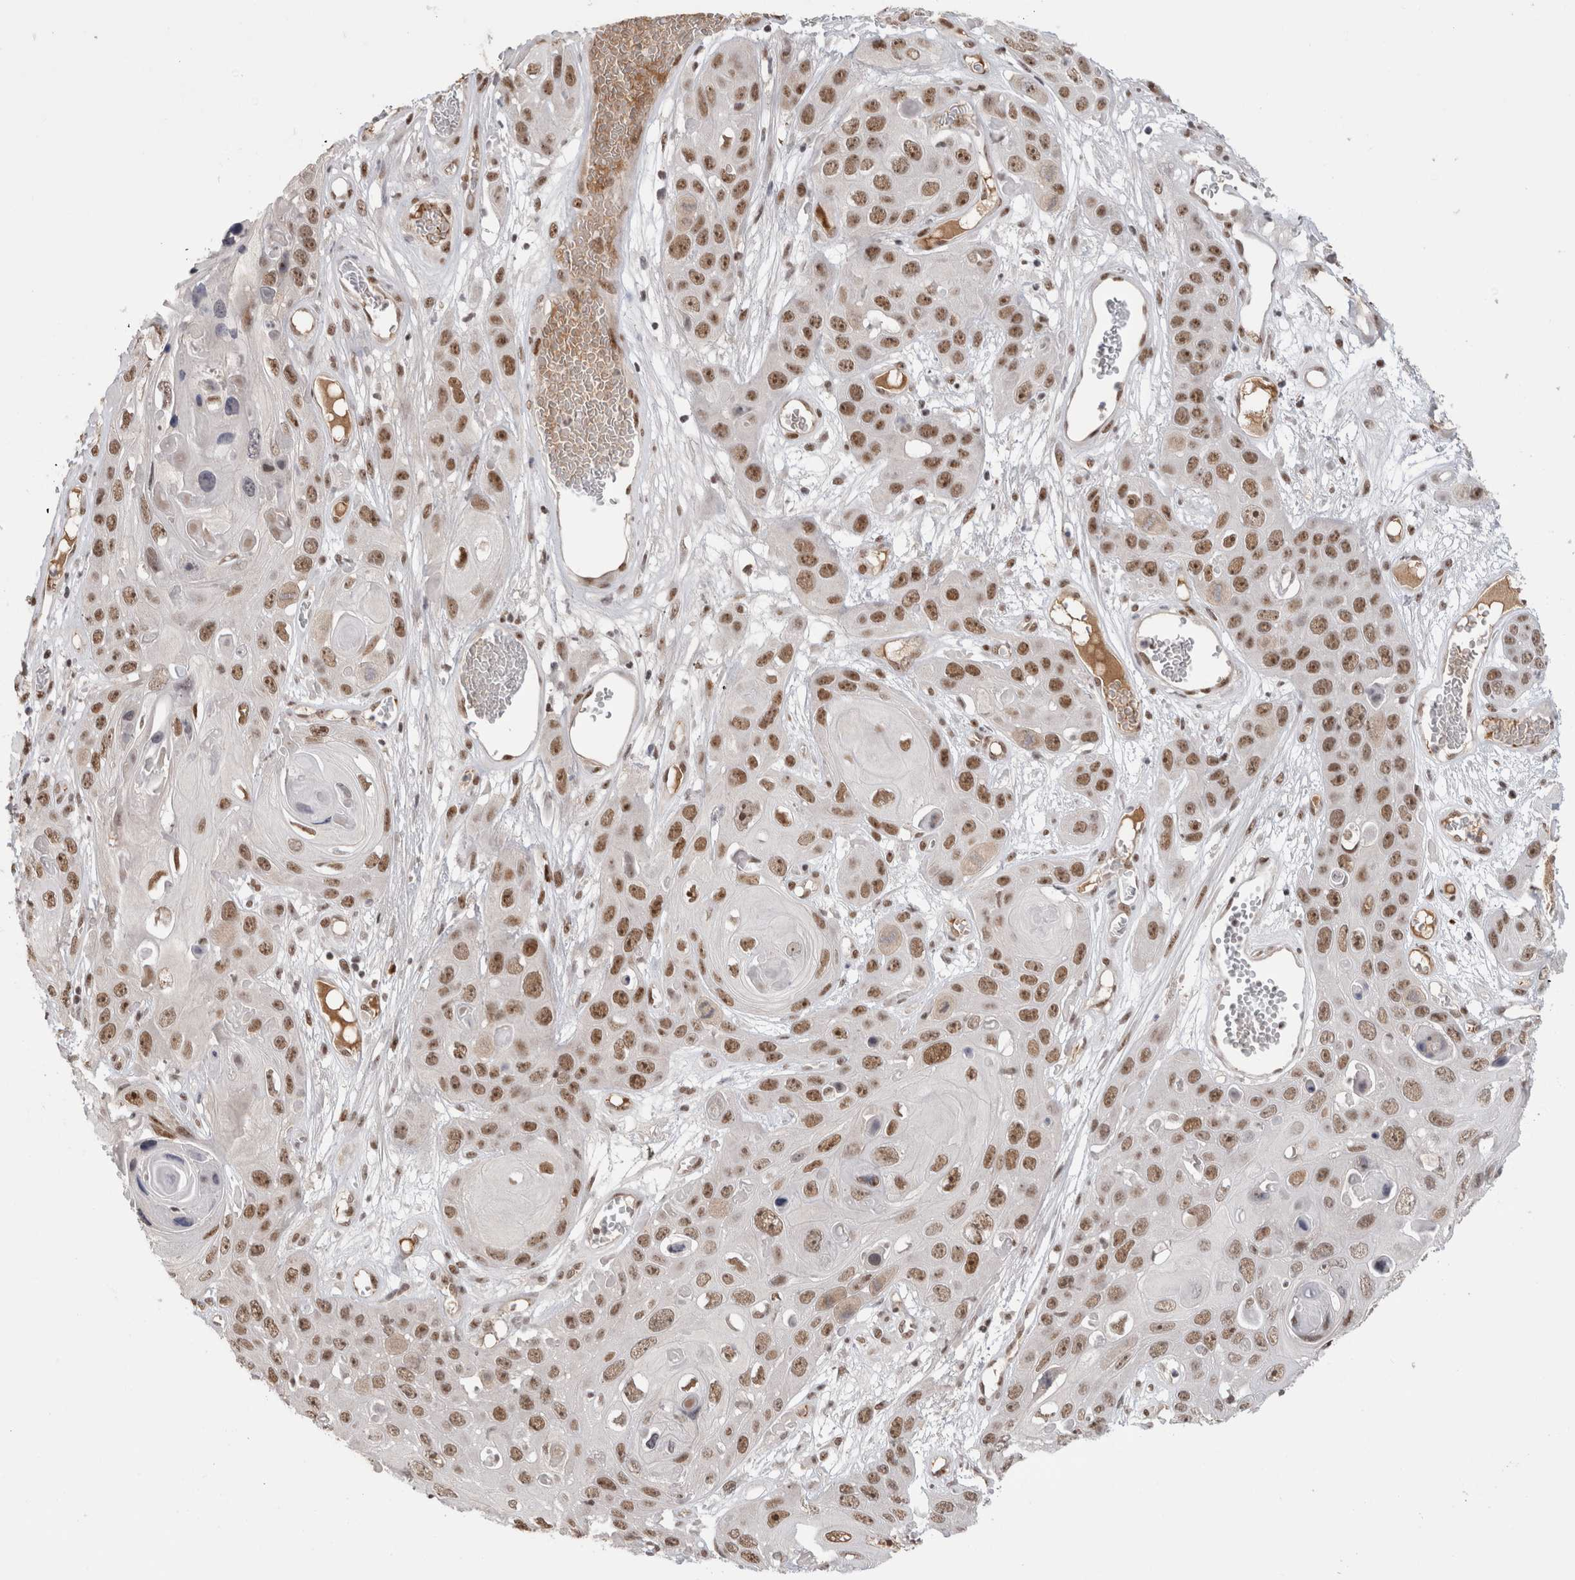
{"staining": {"intensity": "moderate", "quantity": ">75%", "location": "nuclear"}, "tissue": "skin cancer", "cell_type": "Tumor cells", "image_type": "cancer", "snomed": [{"axis": "morphology", "description": "Squamous cell carcinoma, NOS"}, {"axis": "topography", "description": "Skin"}], "caption": "IHC staining of skin cancer (squamous cell carcinoma), which displays medium levels of moderate nuclear positivity in approximately >75% of tumor cells indicating moderate nuclear protein positivity. The staining was performed using DAB (brown) for protein detection and nuclei were counterstained in hematoxylin (blue).", "gene": "ZNF24", "patient": {"sex": "male", "age": 55}}